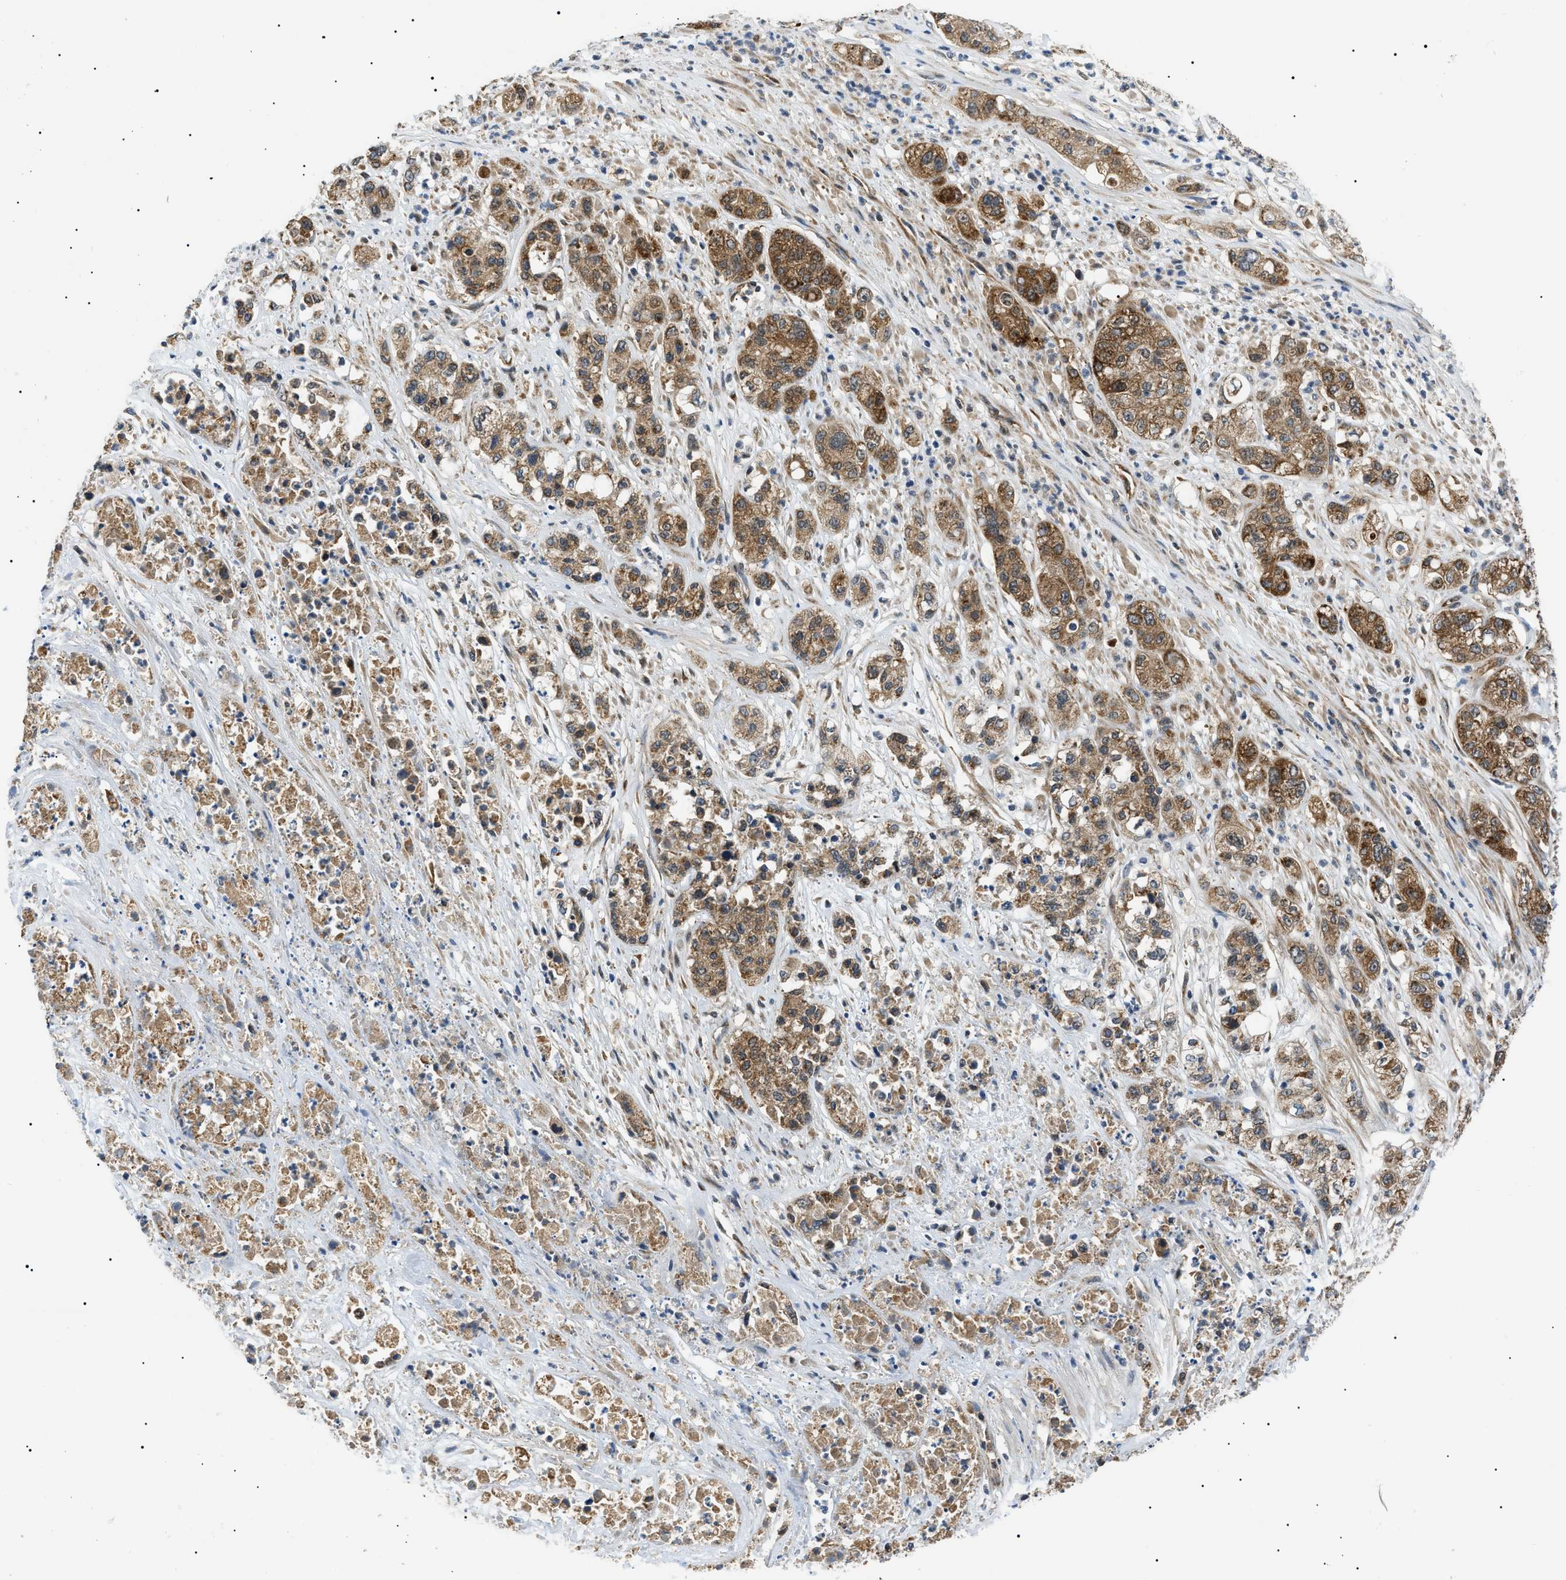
{"staining": {"intensity": "moderate", "quantity": ">75%", "location": "cytoplasmic/membranous"}, "tissue": "pancreatic cancer", "cell_type": "Tumor cells", "image_type": "cancer", "snomed": [{"axis": "morphology", "description": "Adenocarcinoma, NOS"}, {"axis": "topography", "description": "Pancreas"}], "caption": "Moderate cytoplasmic/membranous staining is appreciated in about >75% of tumor cells in adenocarcinoma (pancreatic).", "gene": "SRPK1", "patient": {"sex": "female", "age": 78}}